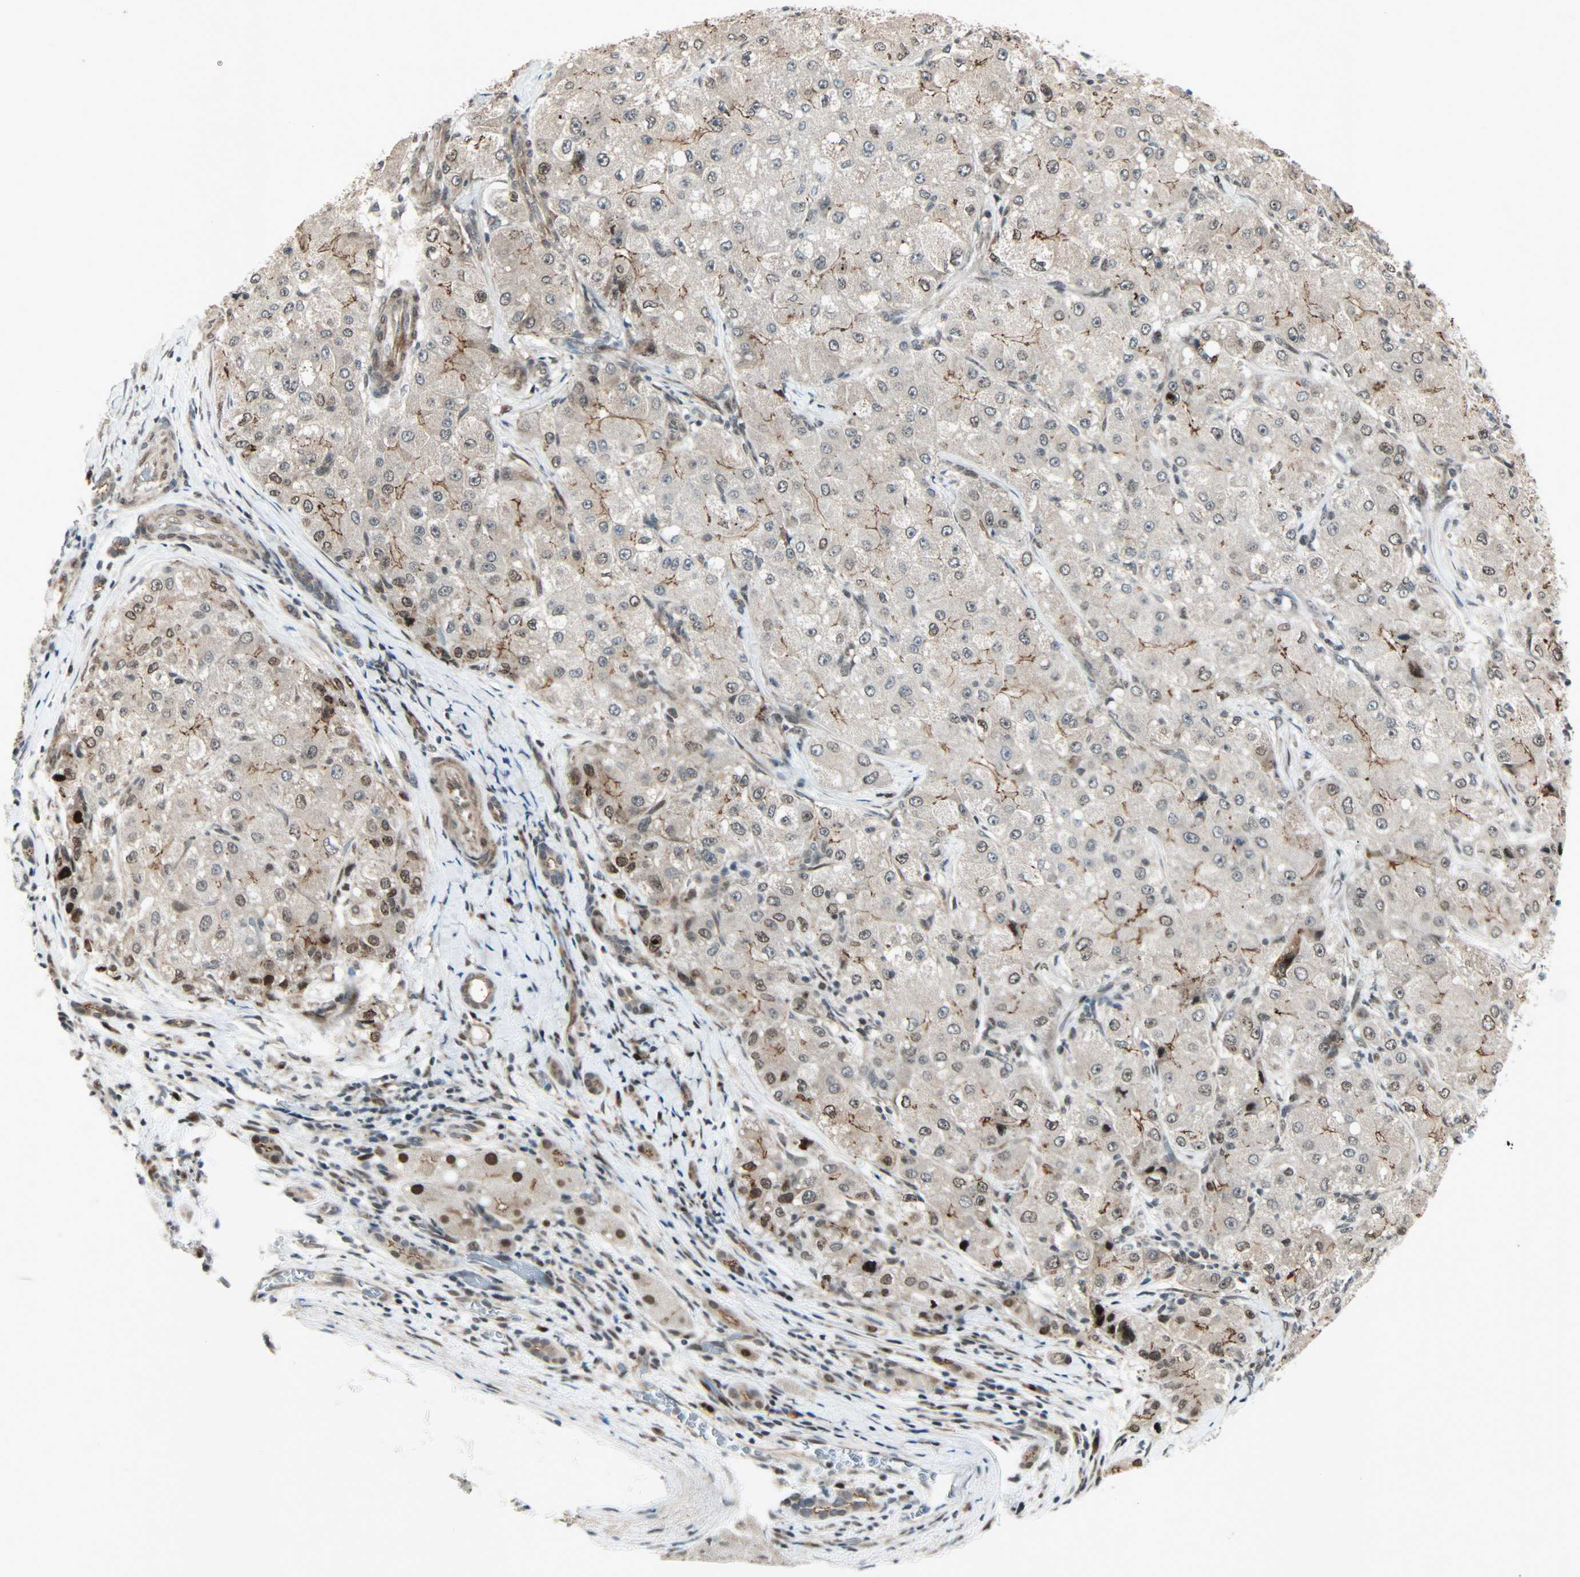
{"staining": {"intensity": "moderate", "quantity": ">75%", "location": "cytoplasmic/membranous,nuclear"}, "tissue": "liver cancer", "cell_type": "Tumor cells", "image_type": "cancer", "snomed": [{"axis": "morphology", "description": "Carcinoma, Hepatocellular, NOS"}, {"axis": "topography", "description": "Liver"}], "caption": "Tumor cells exhibit medium levels of moderate cytoplasmic/membranous and nuclear staining in approximately >75% of cells in liver hepatocellular carcinoma.", "gene": "CBX4", "patient": {"sex": "male", "age": 80}}